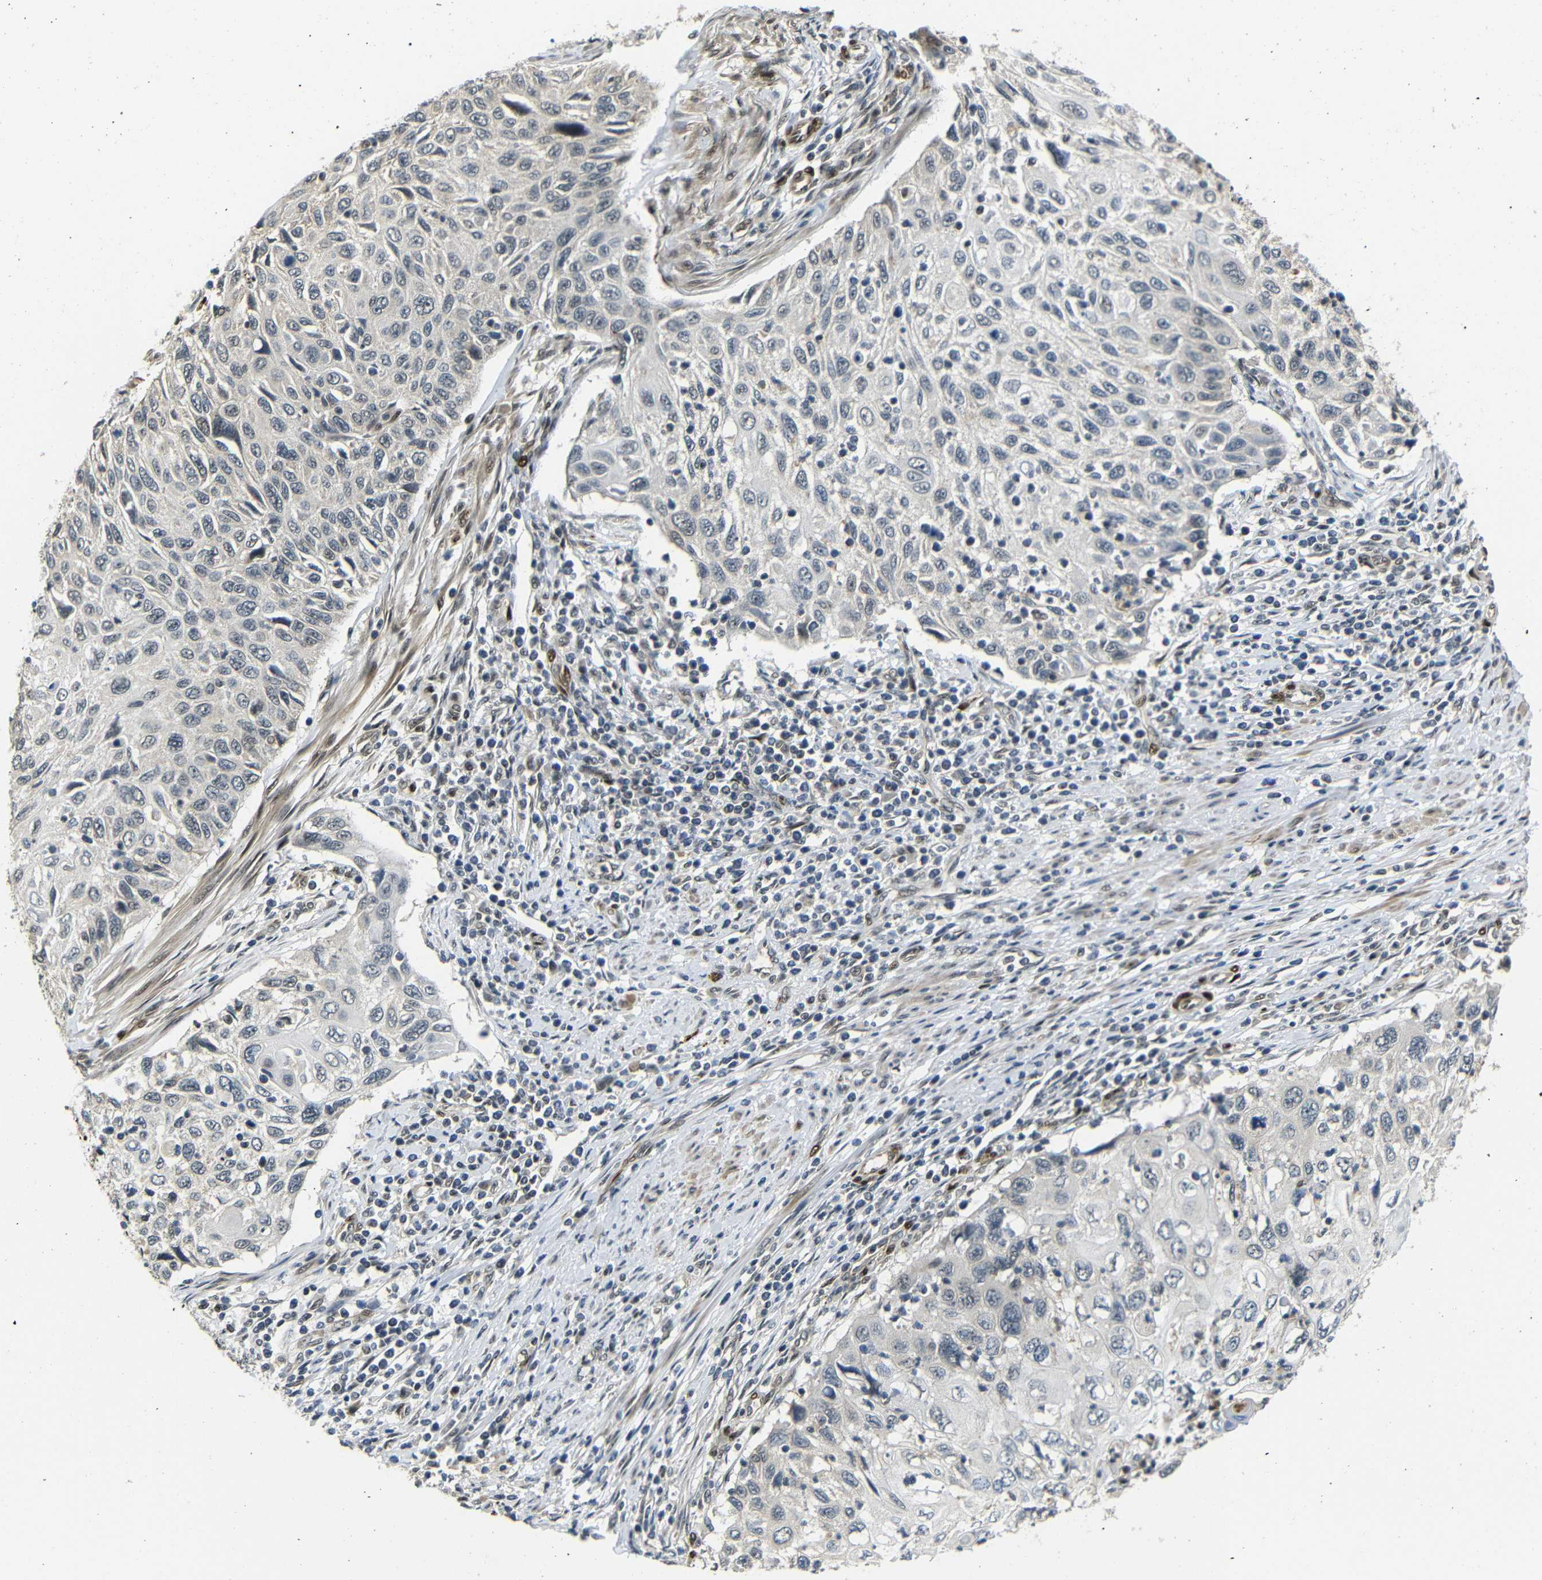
{"staining": {"intensity": "negative", "quantity": "none", "location": "none"}, "tissue": "cervical cancer", "cell_type": "Tumor cells", "image_type": "cancer", "snomed": [{"axis": "morphology", "description": "Squamous cell carcinoma, NOS"}, {"axis": "topography", "description": "Cervix"}], "caption": "Cervical squamous cell carcinoma was stained to show a protein in brown. There is no significant staining in tumor cells. (IHC, brightfield microscopy, high magnification).", "gene": "TBX2", "patient": {"sex": "female", "age": 70}}